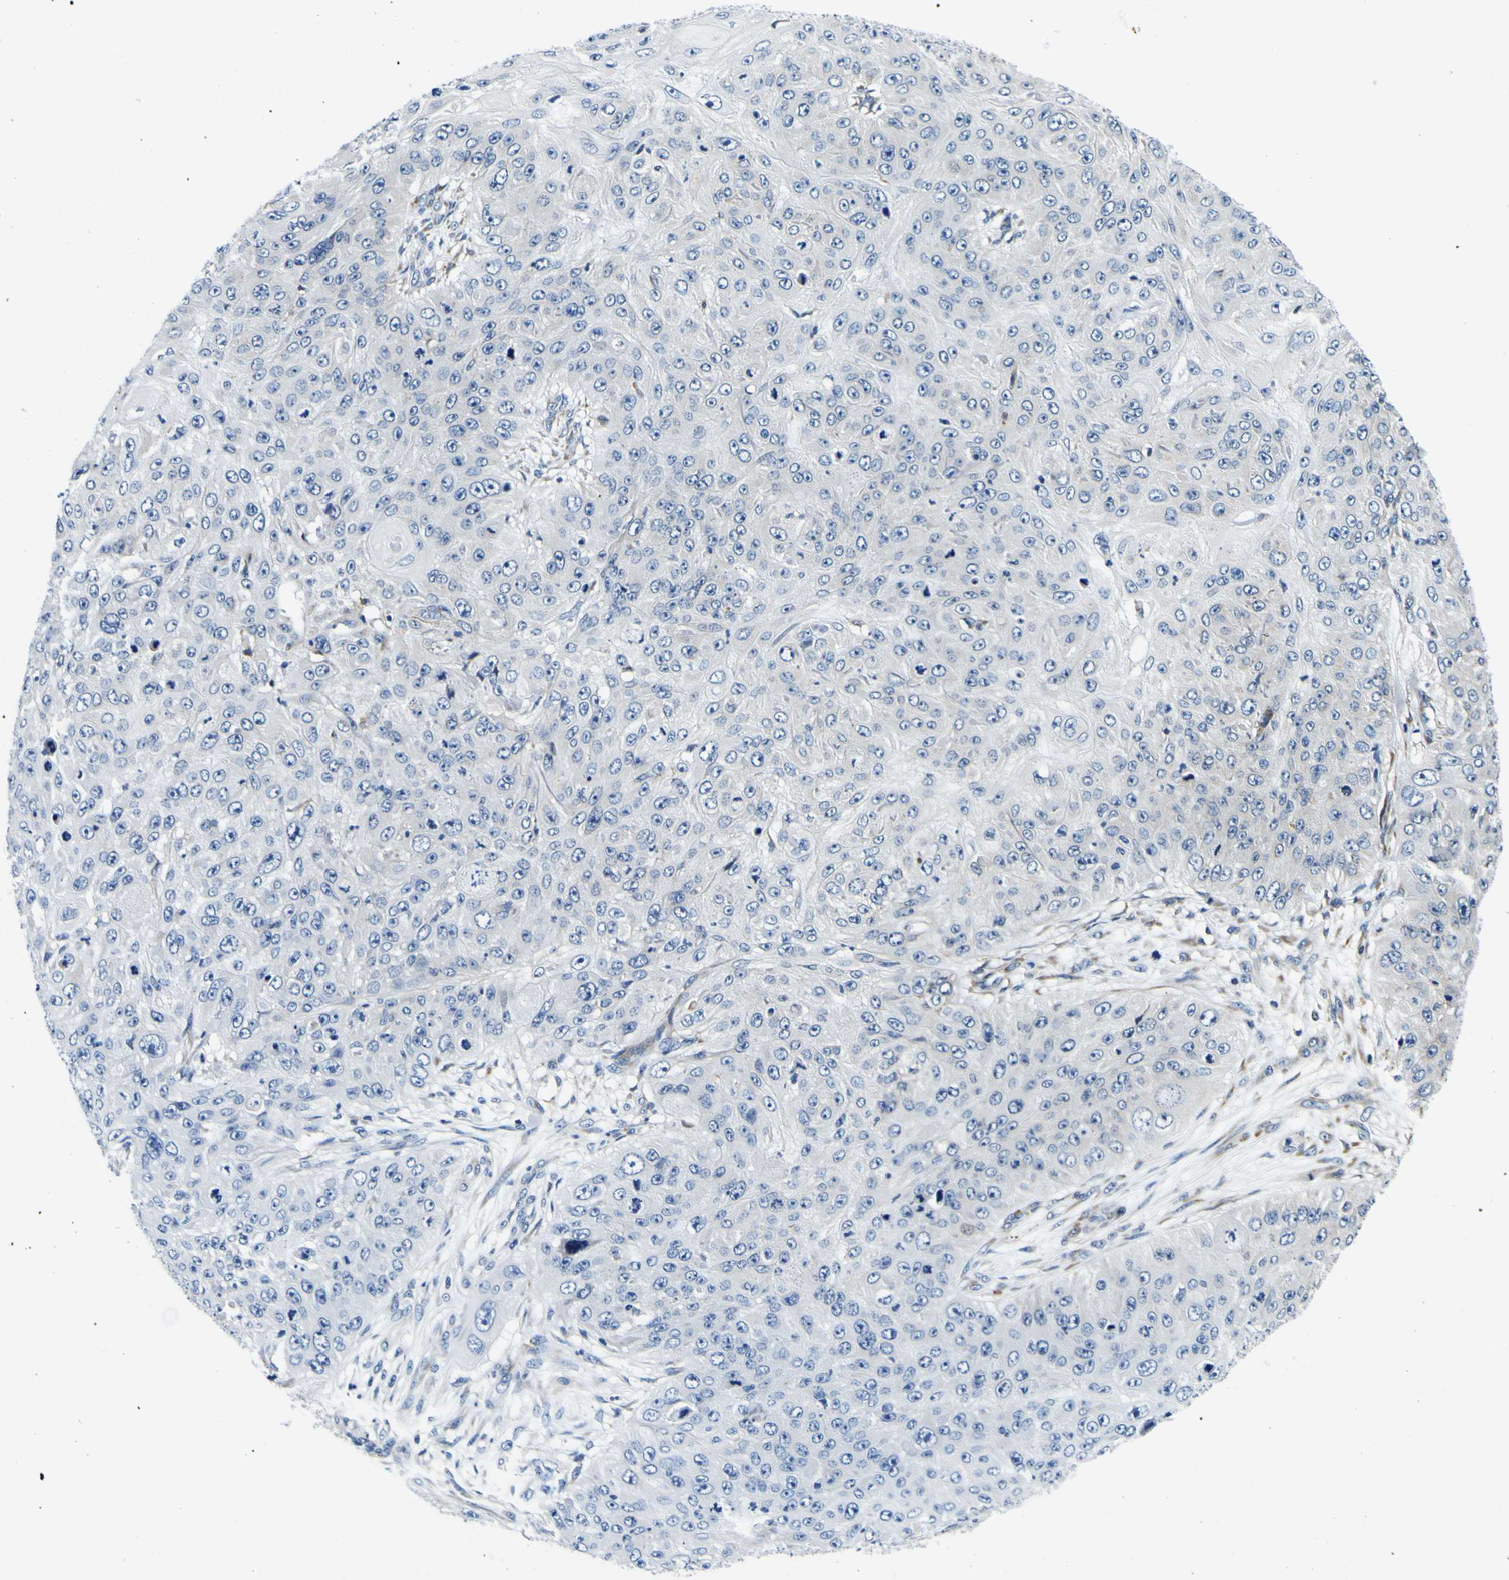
{"staining": {"intensity": "negative", "quantity": "none", "location": "none"}, "tissue": "skin cancer", "cell_type": "Tumor cells", "image_type": "cancer", "snomed": [{"axis": "morphology", "description": "Squamous cell carcinoma, NOS"}, {"axis": "topography", "description": "Skin"}], "caption": "Tumor cells are negative for protein expression in human skin cancer.", "gene": "NLRP3", "patient": {"sex": "female", "age": 80}}